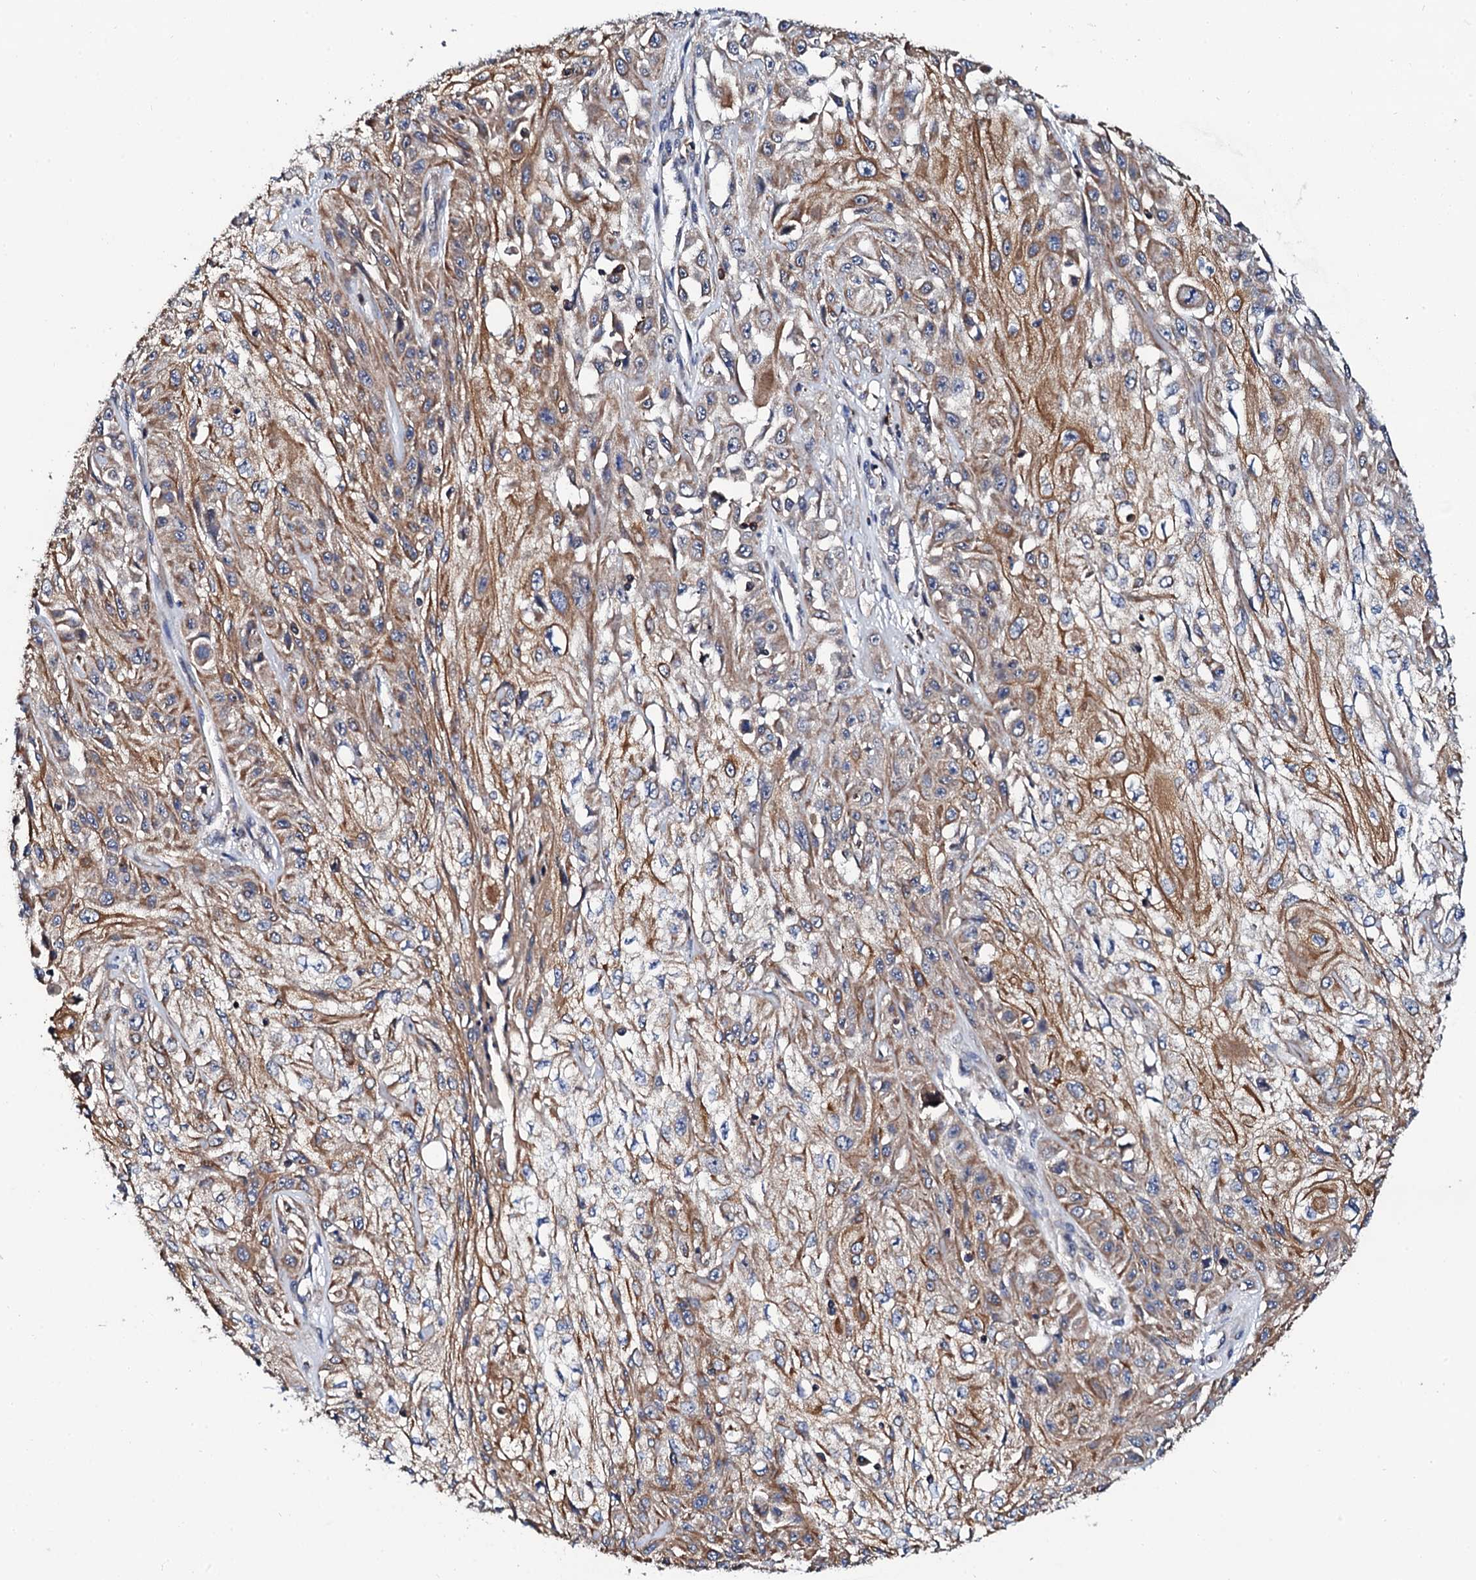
{"staining": {"intensity": "moderate", "quantity": ">75%", "location": "cytoplasmic/membranous"}, "tissue": "skin cancer", "cell_type": "Tumor cells", "image_type": "cancer", "snomed": [{"axis": "morphology", "description": "Squamous cell carcinoma, NOS"}, {"axis": "morphology", "description": "Squamous cell carcinoma, metastatic, NOS"}, {"axis": "topography", "description": "Skin"}, {"axis": "topography", "description": "Lymph node"}], "caption": "Immunohistochemical staining of human skin cancer (squamous cell carcinoma) reveals moderate cytoplasmic/membranous protein staining in about >75% of tumor cells.", "gene": "COG4", "patient": {"sex": "male", "age": 75}}